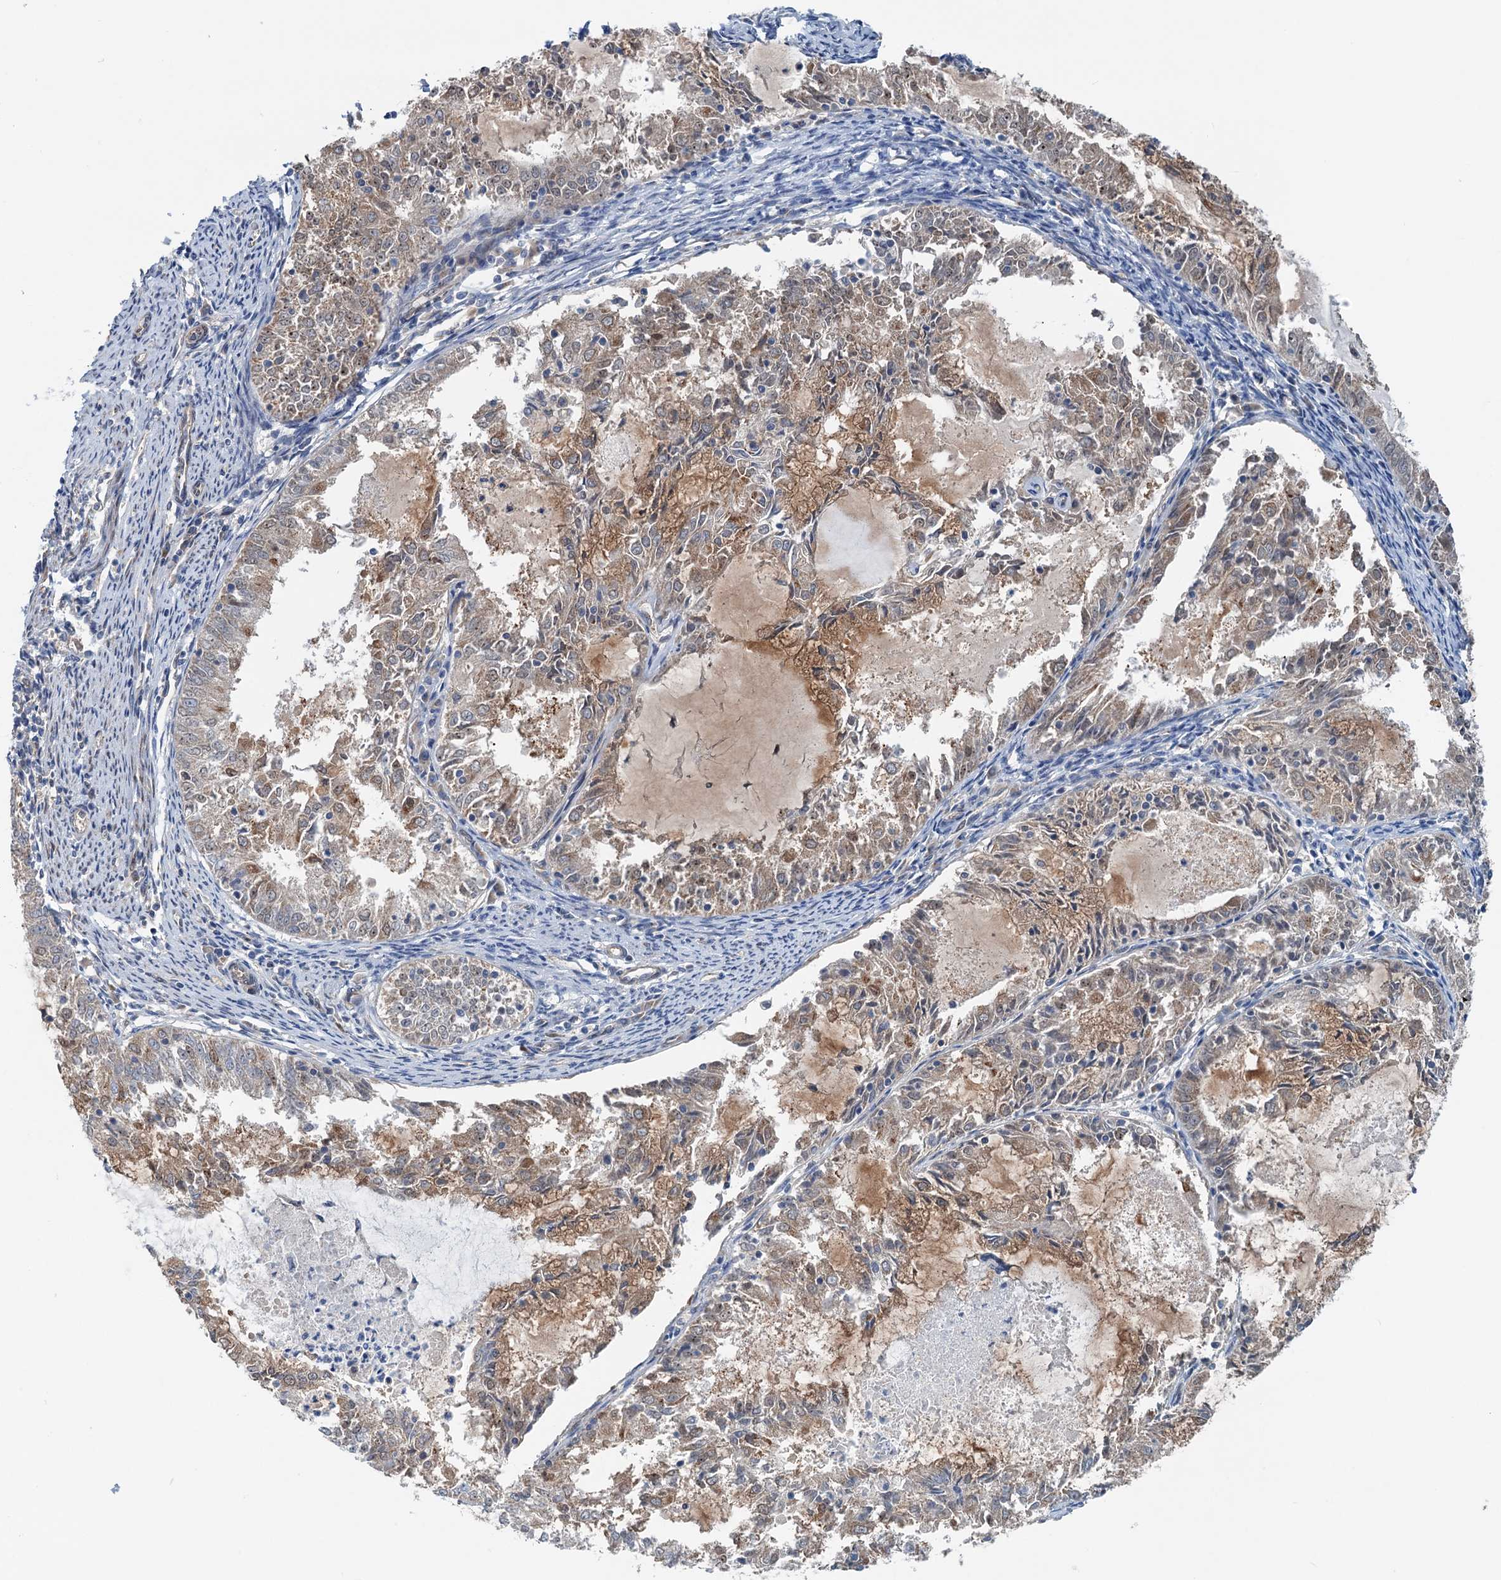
{"staining": {"intensity": "weak", "quantity": "25%-75%", "location": "cytoplasmic/membranous"}, "tissue": "endometrial cancer", "cell_type": "Tumor cells", "image_type": "cancer", "snomed": [{"axis": "morphology", "description": "Adenocarcinoma, NOS"}, {"axis": "topography", "description": "Endometrium"}], "caption": "High-magnification brightfield microscopy of adenocarcinoma (endometrial) stained with DAB (3,3'-diaminobenzidine) (brown) and counterstained with hematoxylin (blue). tumor cells exhibit weak cytoplasmic/membranous positivity is present in about25%-75% of cells. (brown staining indicates protein expression, while blue staining denotes nuclei).", "gene": "DYNC2I2", "patient": {"sex": "female", "age": 57}}